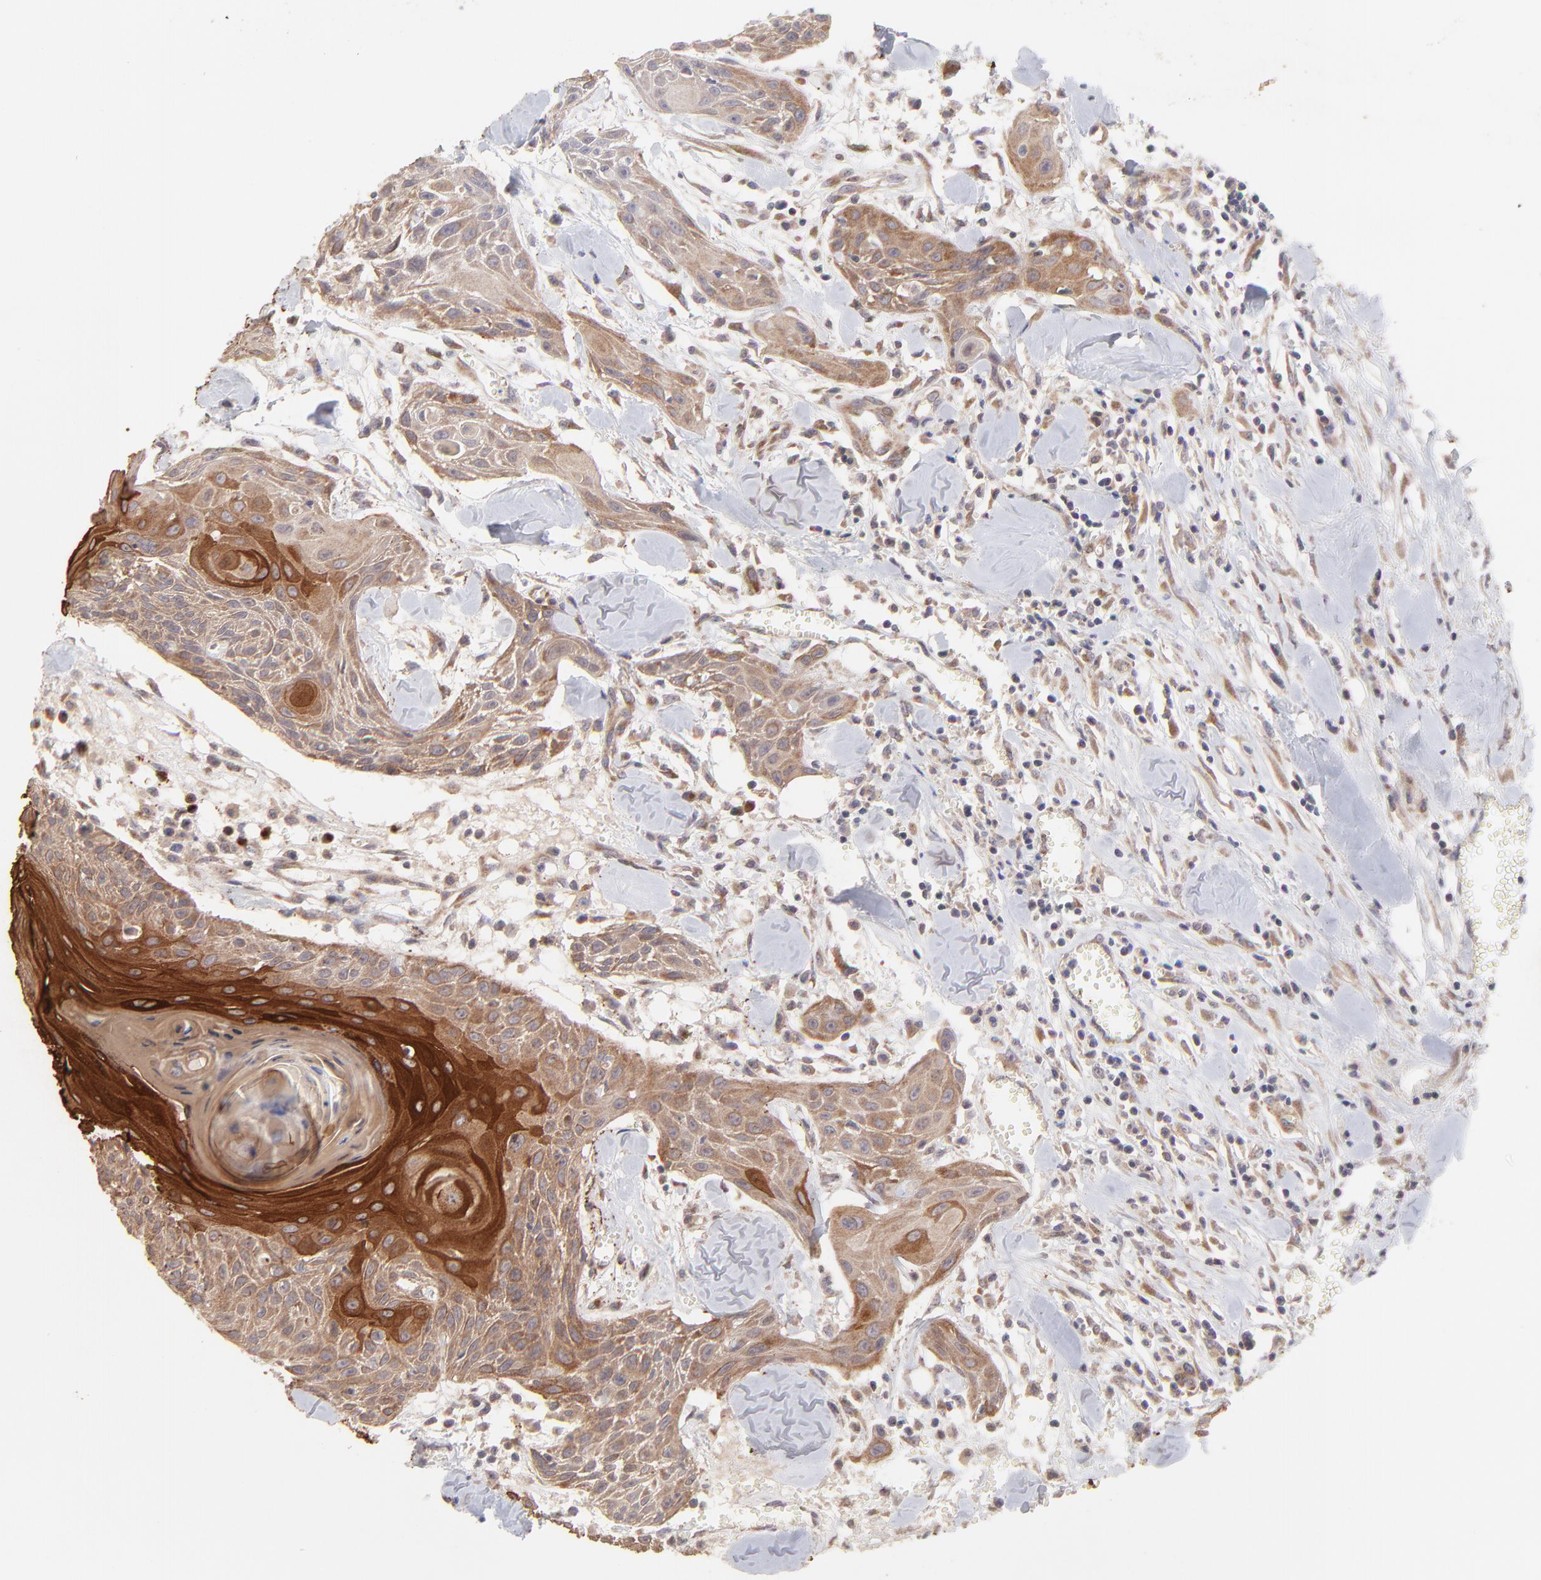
{"staining": {"intensity": "strong", "quantity": ">75%", "location": "cytoplasmic/membranous"}, "tissue": "head and neck cancer", "cell_type": "Tumor cells", "image_type": "cancer", "snomed": [{"axis": "morphology", "description": "Squamous cell carcinoma, NOS"}, {"axis": "morphology", "description": "Squamous cell carcinoma, metastatic, NOS"}, {"axis": "topography", "description": "Lymph node"}, {"axis": "topography", "description": "Salivary gland"}, {"axis": "topography", "description": "Head-Neck"}], "caption": "Immunohistochemical staining of head and neck metastatic squamous cell carcinoma exhibits high levels of strong cytoplasmic/membranous protein staining in approximately >75% of tumor cells.", "gene": "TNRC6B", "patient": {"sex": "female", "age": 74}}